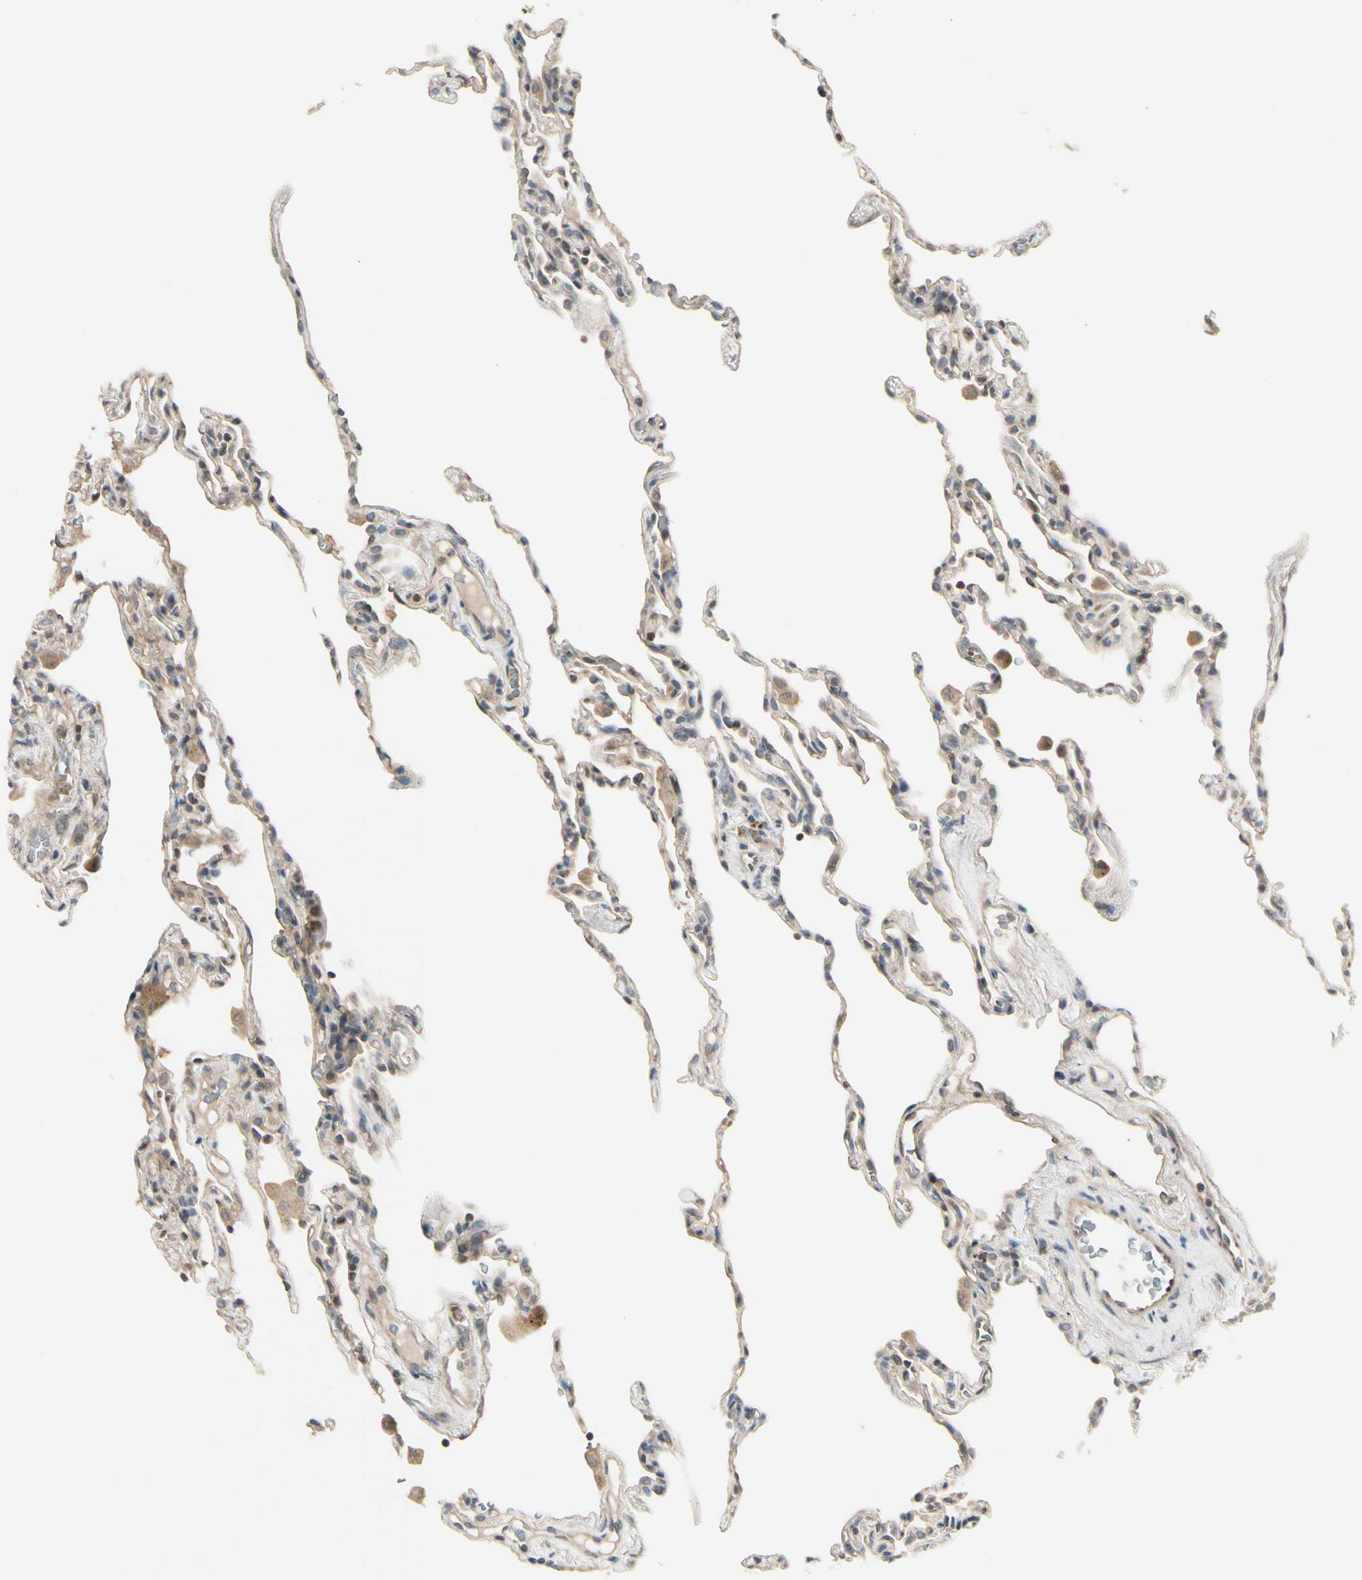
{"staining": {"intensity": "weak", "quantity": "25%-75%", "location": "cytoplasmic/membranous"}, "tissue": "lung", "cell_type": "Alveolar cells", "image_type": "normal", "snomed": [{"axis": "morphology", "description": "Normal tissue, NOS"}, {"axis": "topography", "description": "Lung"}], "caption": "Immunohistochemistry histopathology image of benign lung stained for a protein (brown), which reveals low levels of weak cytoplasmic/membranous positivity in about 25%-75% of alveolar cells.", "gene": "FGF10", "patient": {"sex": "male", "age": 59}}